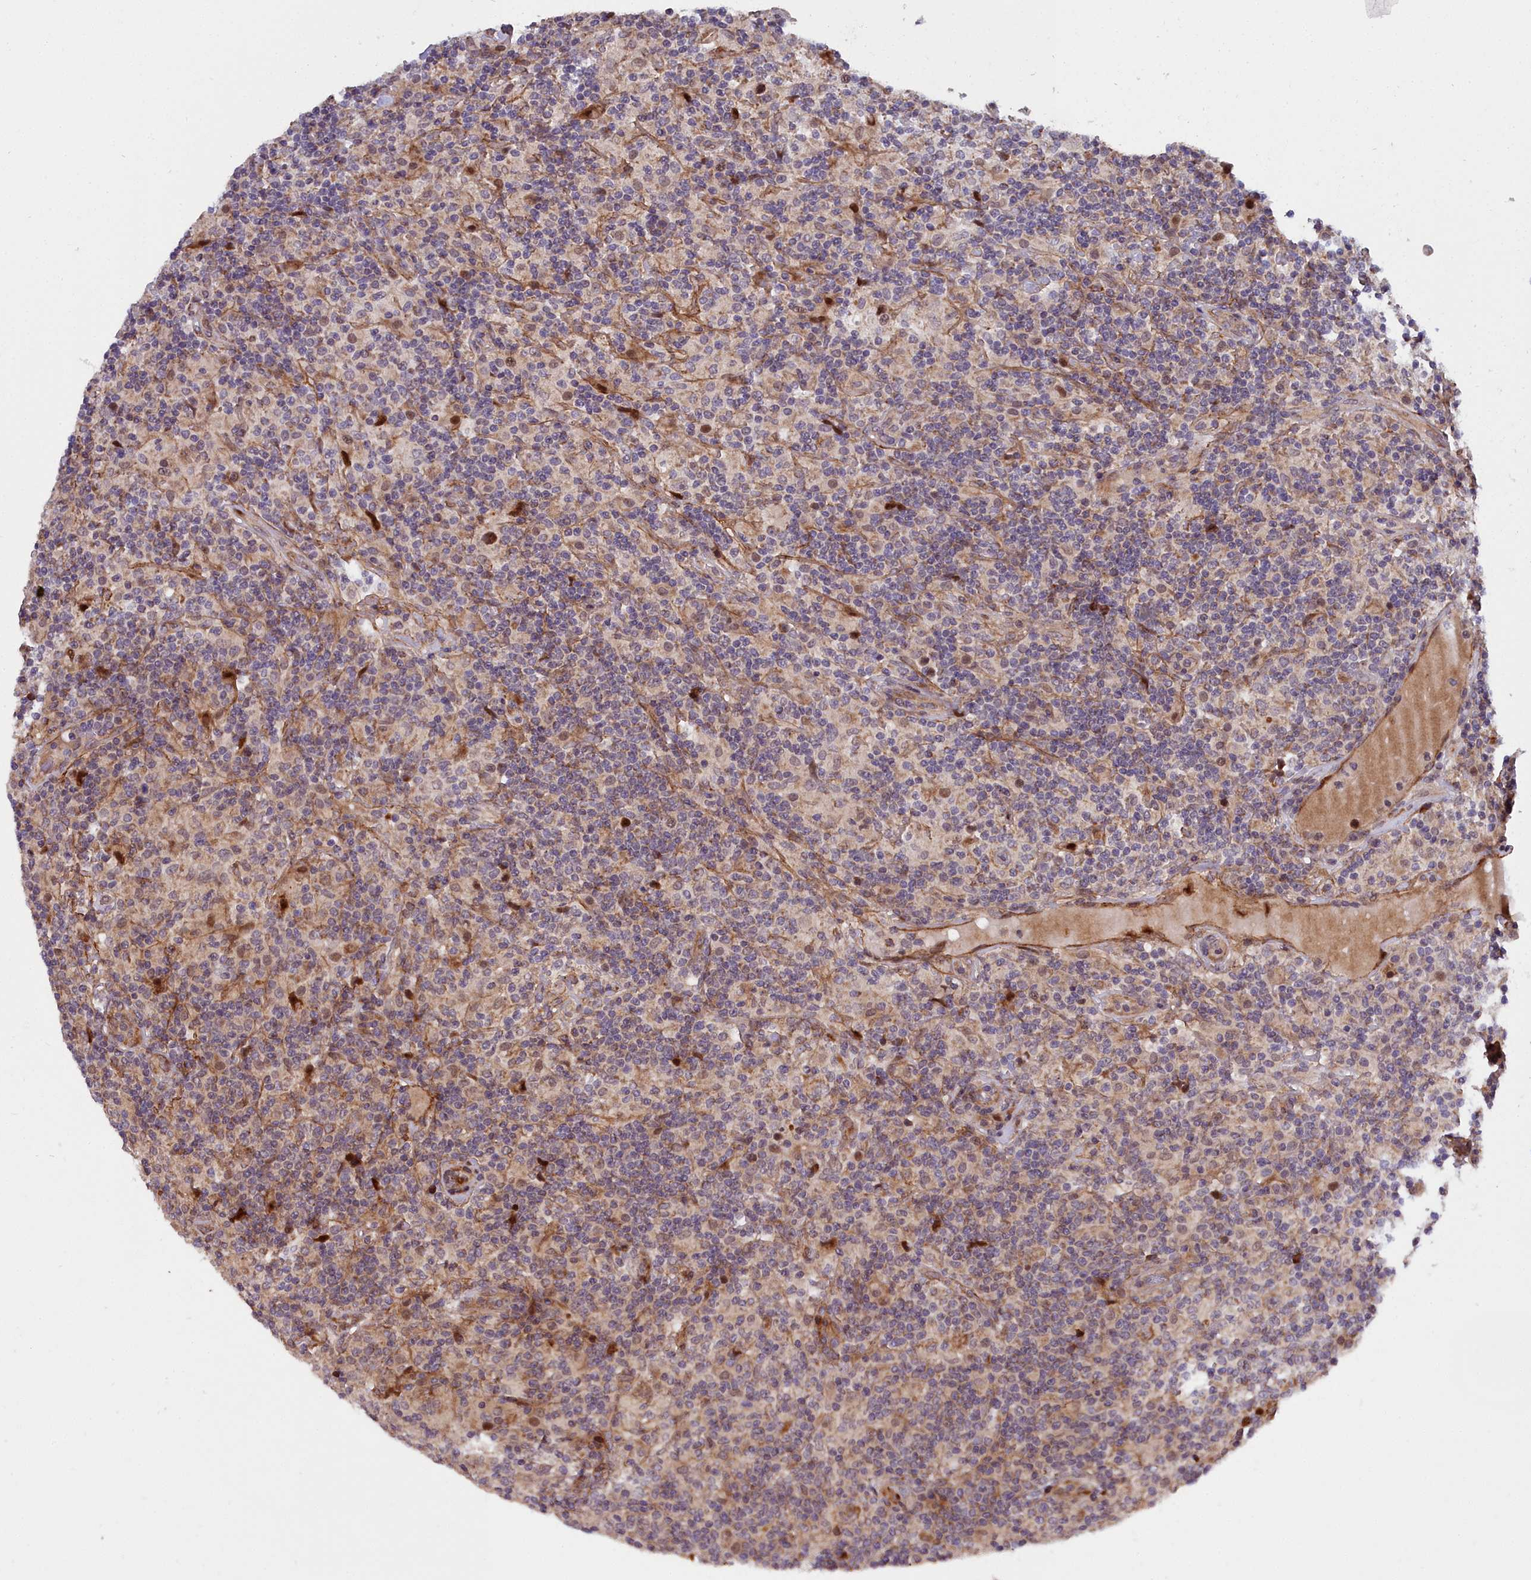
{"staining": {"intensity": "weak", "quantity": "<25%", "location": "cytoplasmic/membranous"}, "tissue": "lymphoma", "cell_type": "Tumor cells", "image_type": "cancer", "snomed": [{"axis": "morphology", "description": "Hodgkin's disease, NOS"}, {"axis": "topography", "description": "Lymph node"}], "caption": "Lymphoma was stained to show a protein in brown. There is no significant expression in tumor cells. (DAB (3,3'-diaminobenzidine) immunohistochemistry with hematoxylin counter stain).", "gene": "MRPS11", "patient": {"sex": "male", "age": 70}}